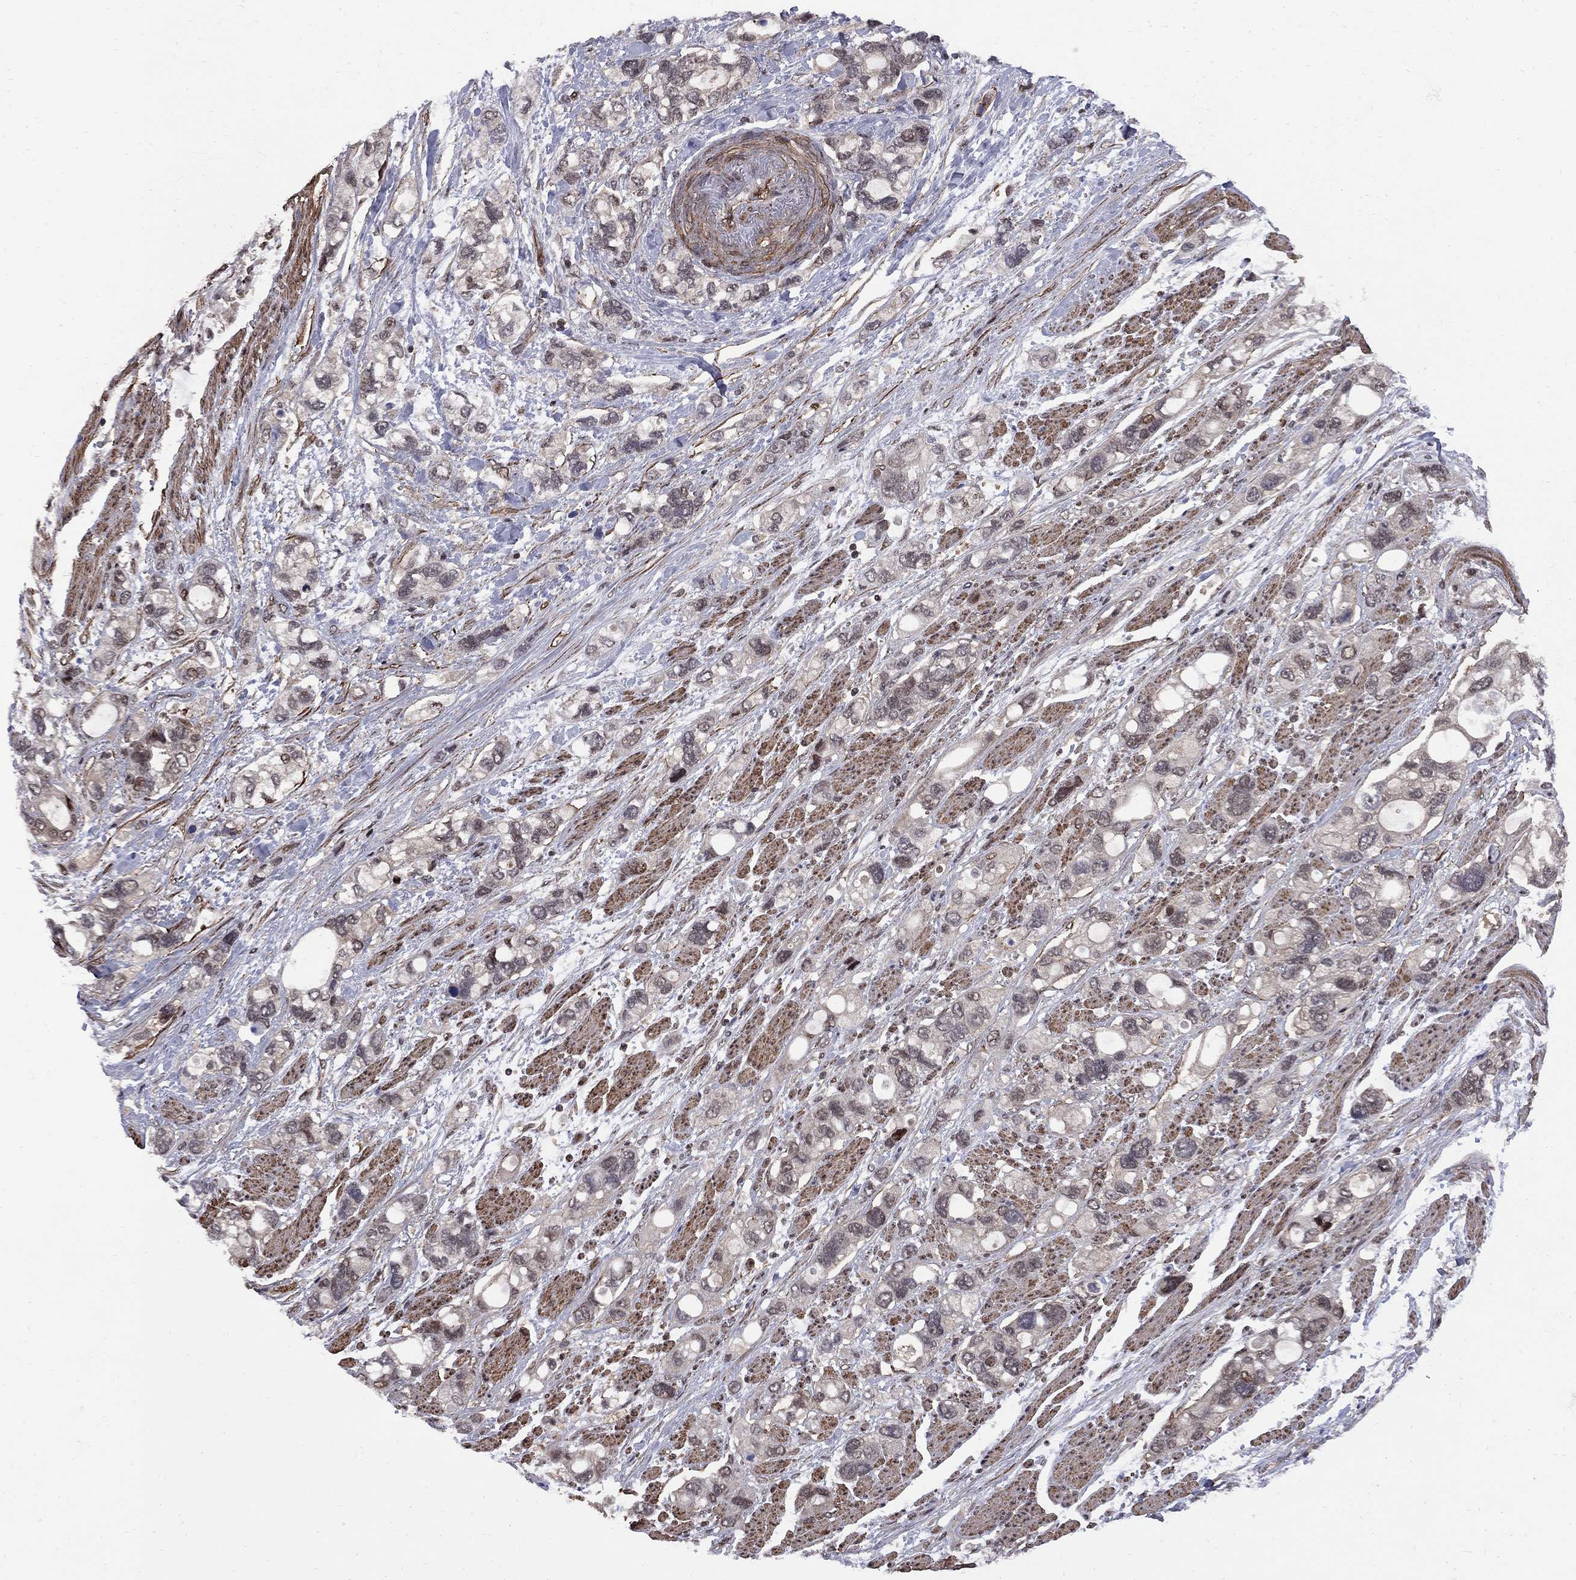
{"staining": {"intensity": "negative", "quantity": "none", "location": "none"}, "tissue": "stomach cancer", "cell_type": "Tumor cells", "image_type": "cancer", "snomed": [{"axis": "morphology", "description": "Adenocarcinoma, NOS"}, {"axis": "topography", "description": "Stomach, upper"}], "caption": "Tumor cells are negative for brown protein staining in stomach cancer. (DAB (3,3'-diaminobenzidine) immunohistochemistry visualized using brightfield microscopy, high magnification).", "gene": "BRF1", "patient": {"sex": "female", "age": 81}}